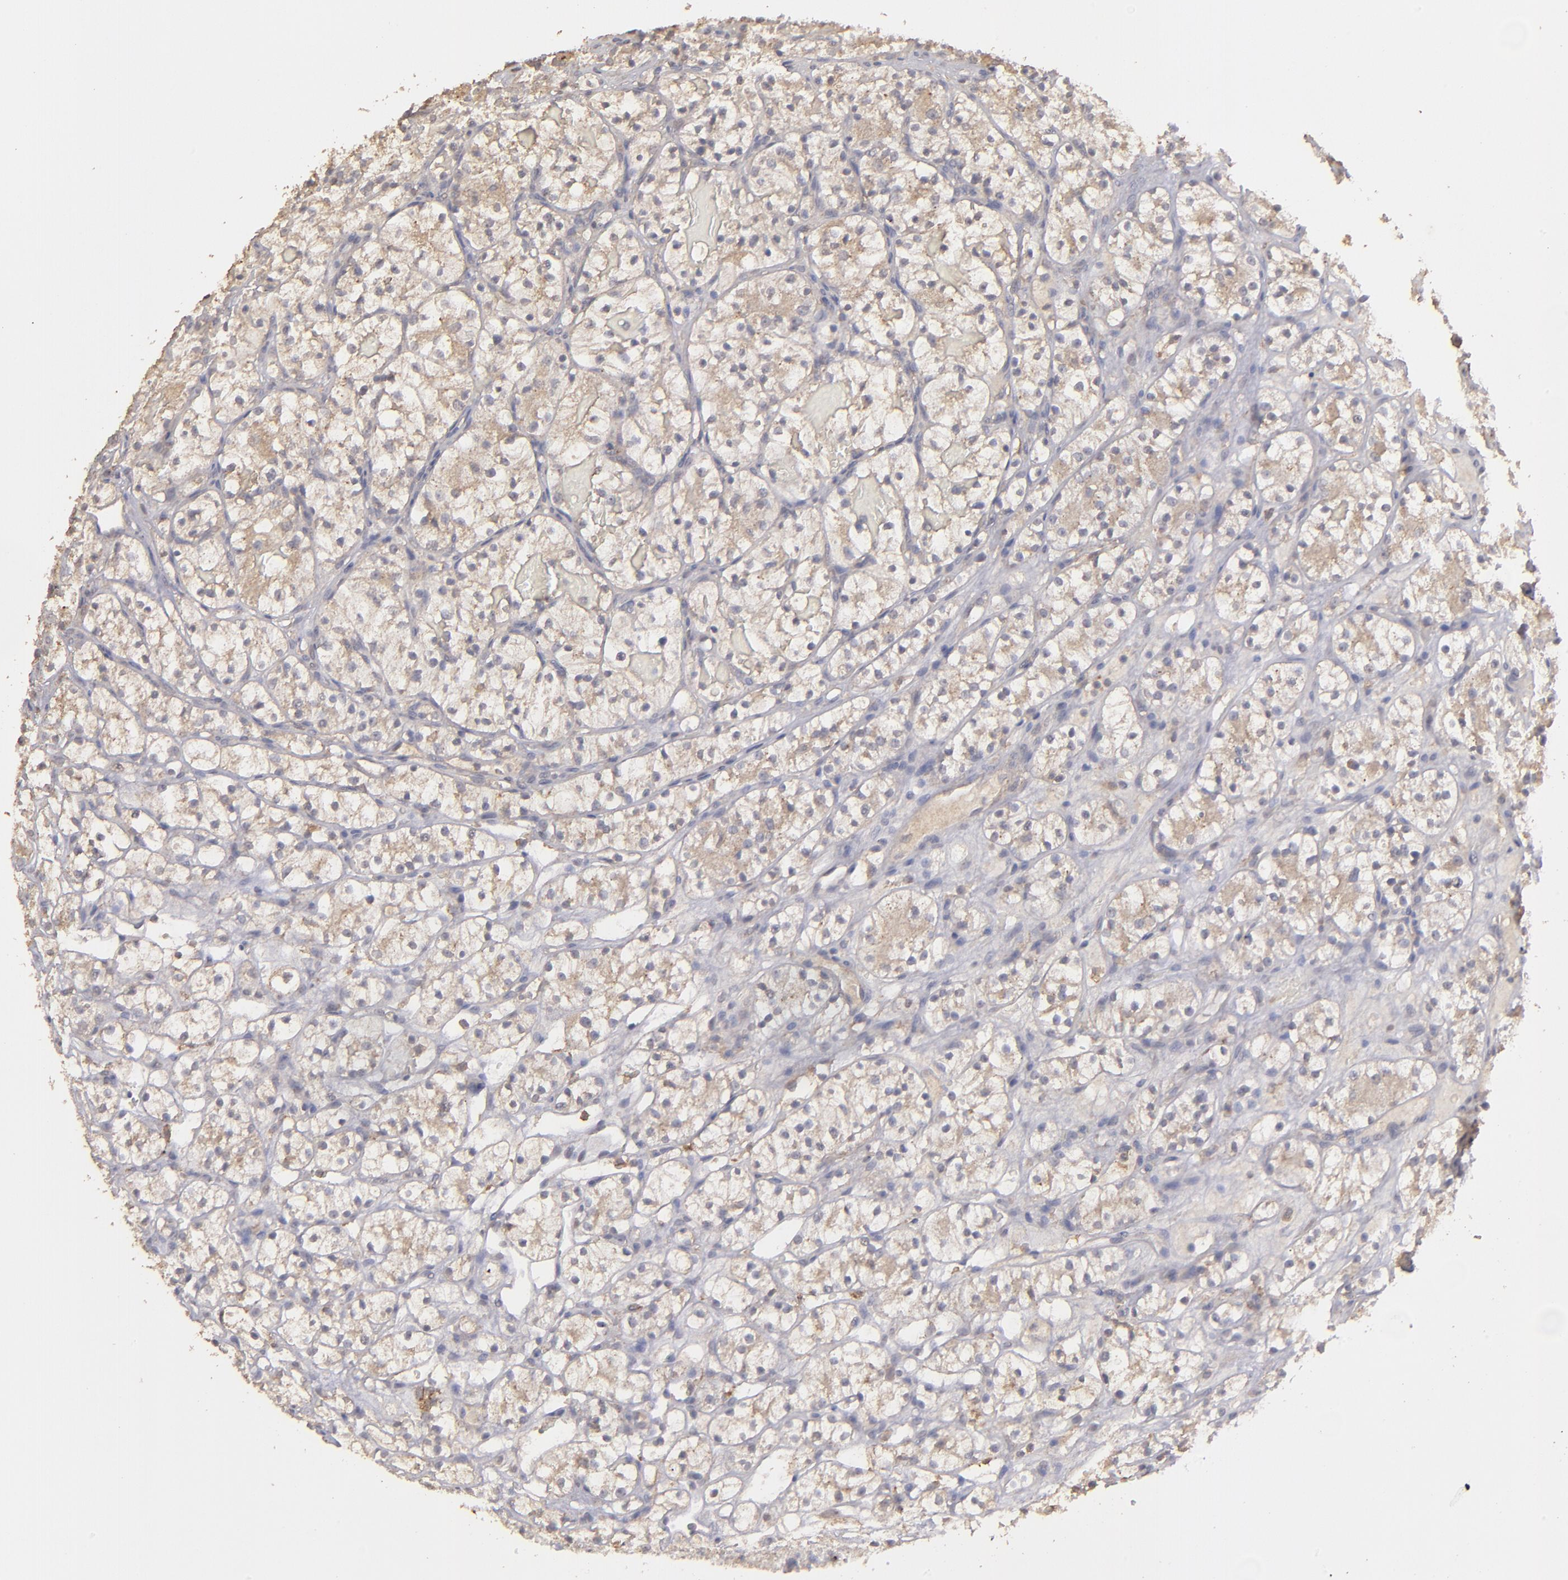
{"staining": {"intensity": "weak", "quantity": "25%-75%", "location": "cytoplasmic/membranous"}, "tissue": "renal cancer", "cell_type": "Tumor cells", "image_type": "cancer", "snomed": [{"axis": "morphology", "description": "Adenocarcinoma, NOS"}, {"axis": "topography", "description": "Kidney"}], "caption": "Immunohistochemical staining of renal cancer displays low levels of weak cytoplasmic/membranous staining in approximately 25%-75% of tumor cells.", "gene": "FAT1", "patient": {"sex": "female", "age": 60}}